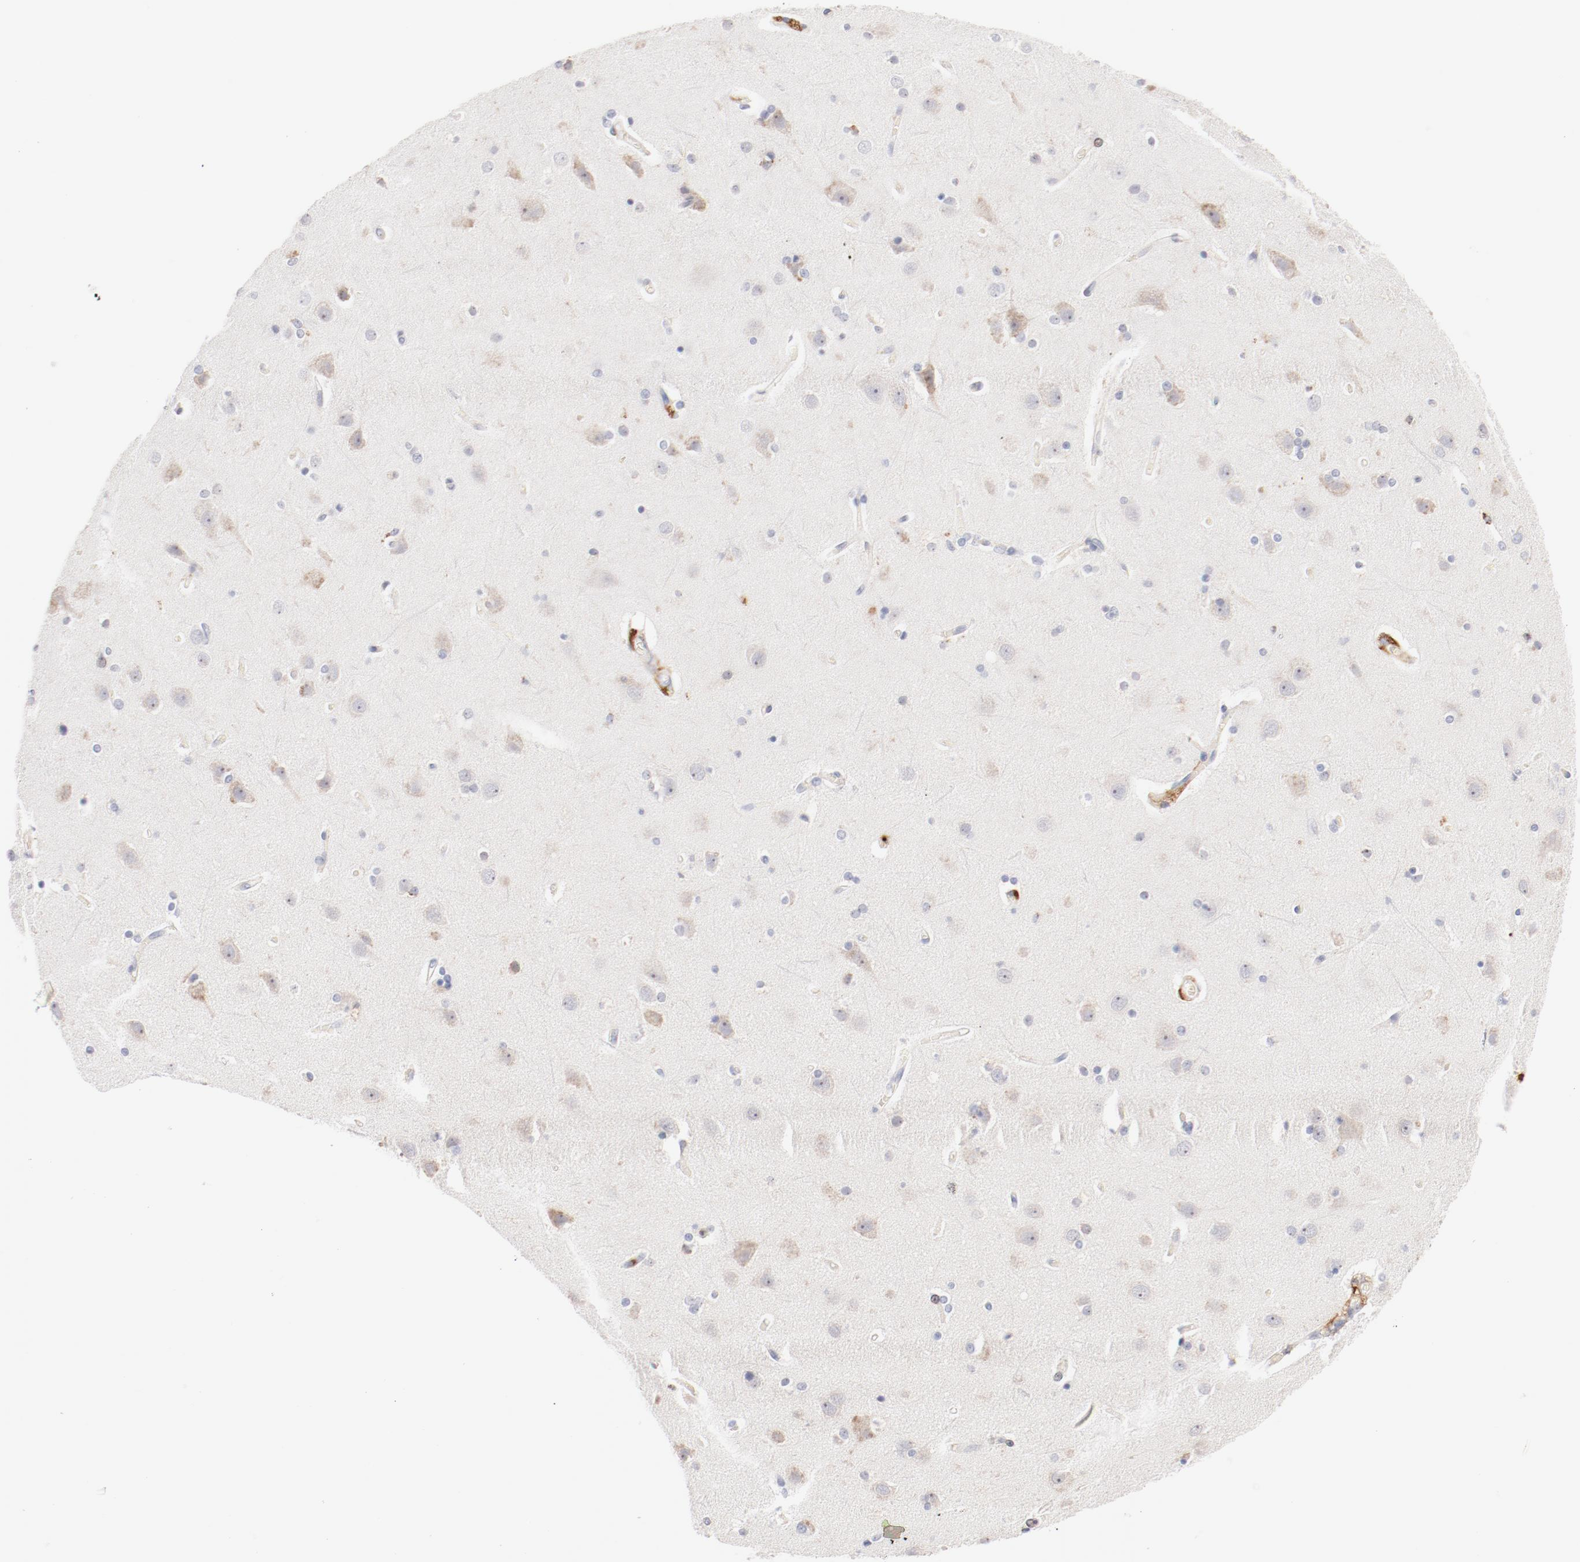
{"staining": {"intensity": "moderate", "quantity": "25%-75%", "location": "cytoplasmic/membranous"}, "tissue": "cerebral cortex", "cell_type": "Endothelial cells", "image_type": "normal", "snomed": [{"axis": "morphology", "description": "Normal tissue, NOS"}, {"axis": "topography", "description": "Cerebral cortex"}], "caption": "A brown stain highlights moderate cytoplasmic/membranous staining of a protein in endothelial cells of benign human cerebral cortex. The staining is performed using DAB brown chromogen to label protein expression. The nuclei are counter-stained blue using hematoxylin.", "gene": "CTSH", "patient": {"sex": "female", "age": 54}}